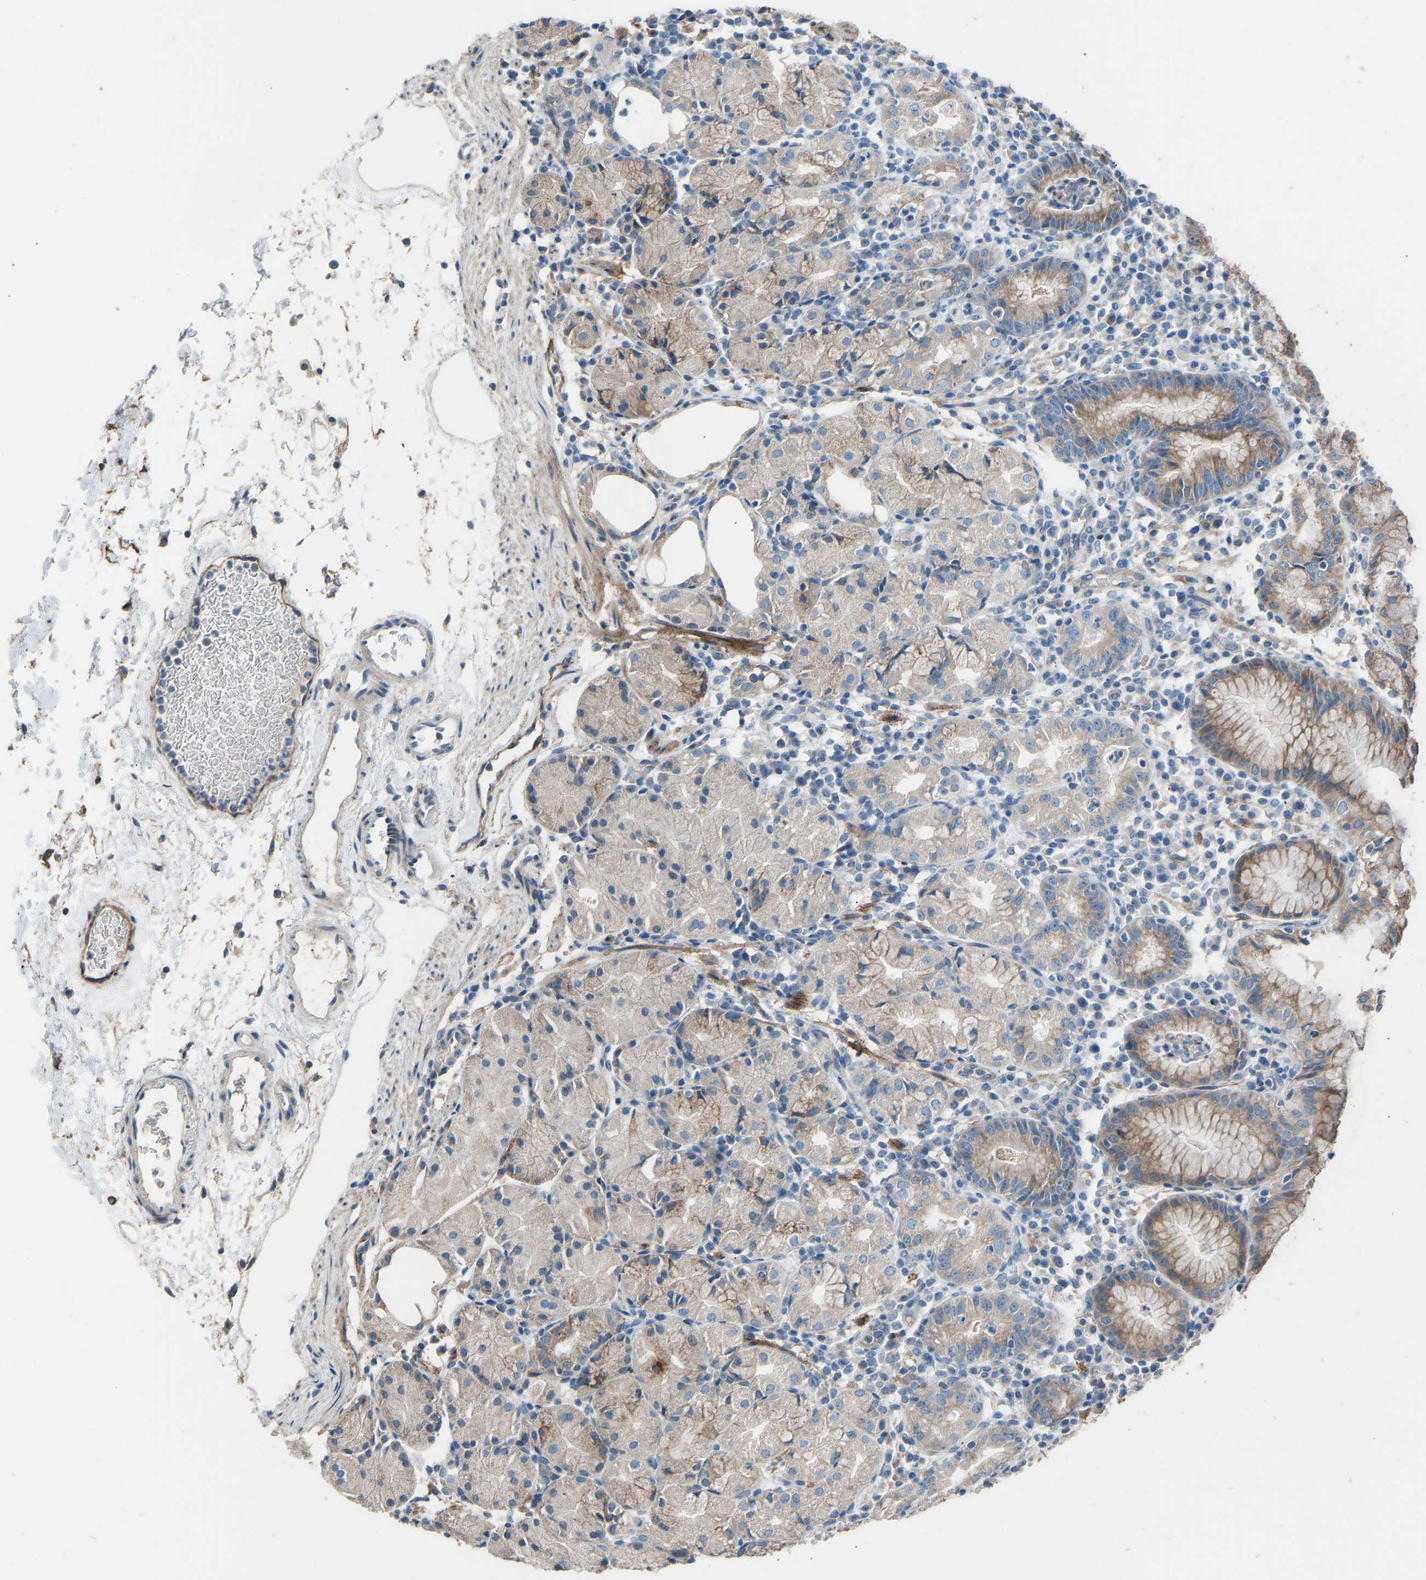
{"staining": {"intensity": "moderate", "quantity": "25%-75%", "location": "cytoplasmic/membranous"}, "tissue": "stomach", "cell_type": "Glandular cells", "image_type": "normal", "snomed": [{"axis": "morphology", "description": "Normal tissue, NOS"}, {"axis": "topography", "description": "Stomach"}, {"axis": "topography", "description": "Stomach, lower"}], "caption": "This is a micrograph of immunohistochemistry staining of unremarkable stomach, which shows moderate positivity in the cytoplasmic/membranous of glandular cells.", "gene": "TGFBR3", "patient": {"sex": "female", "age": 75}}